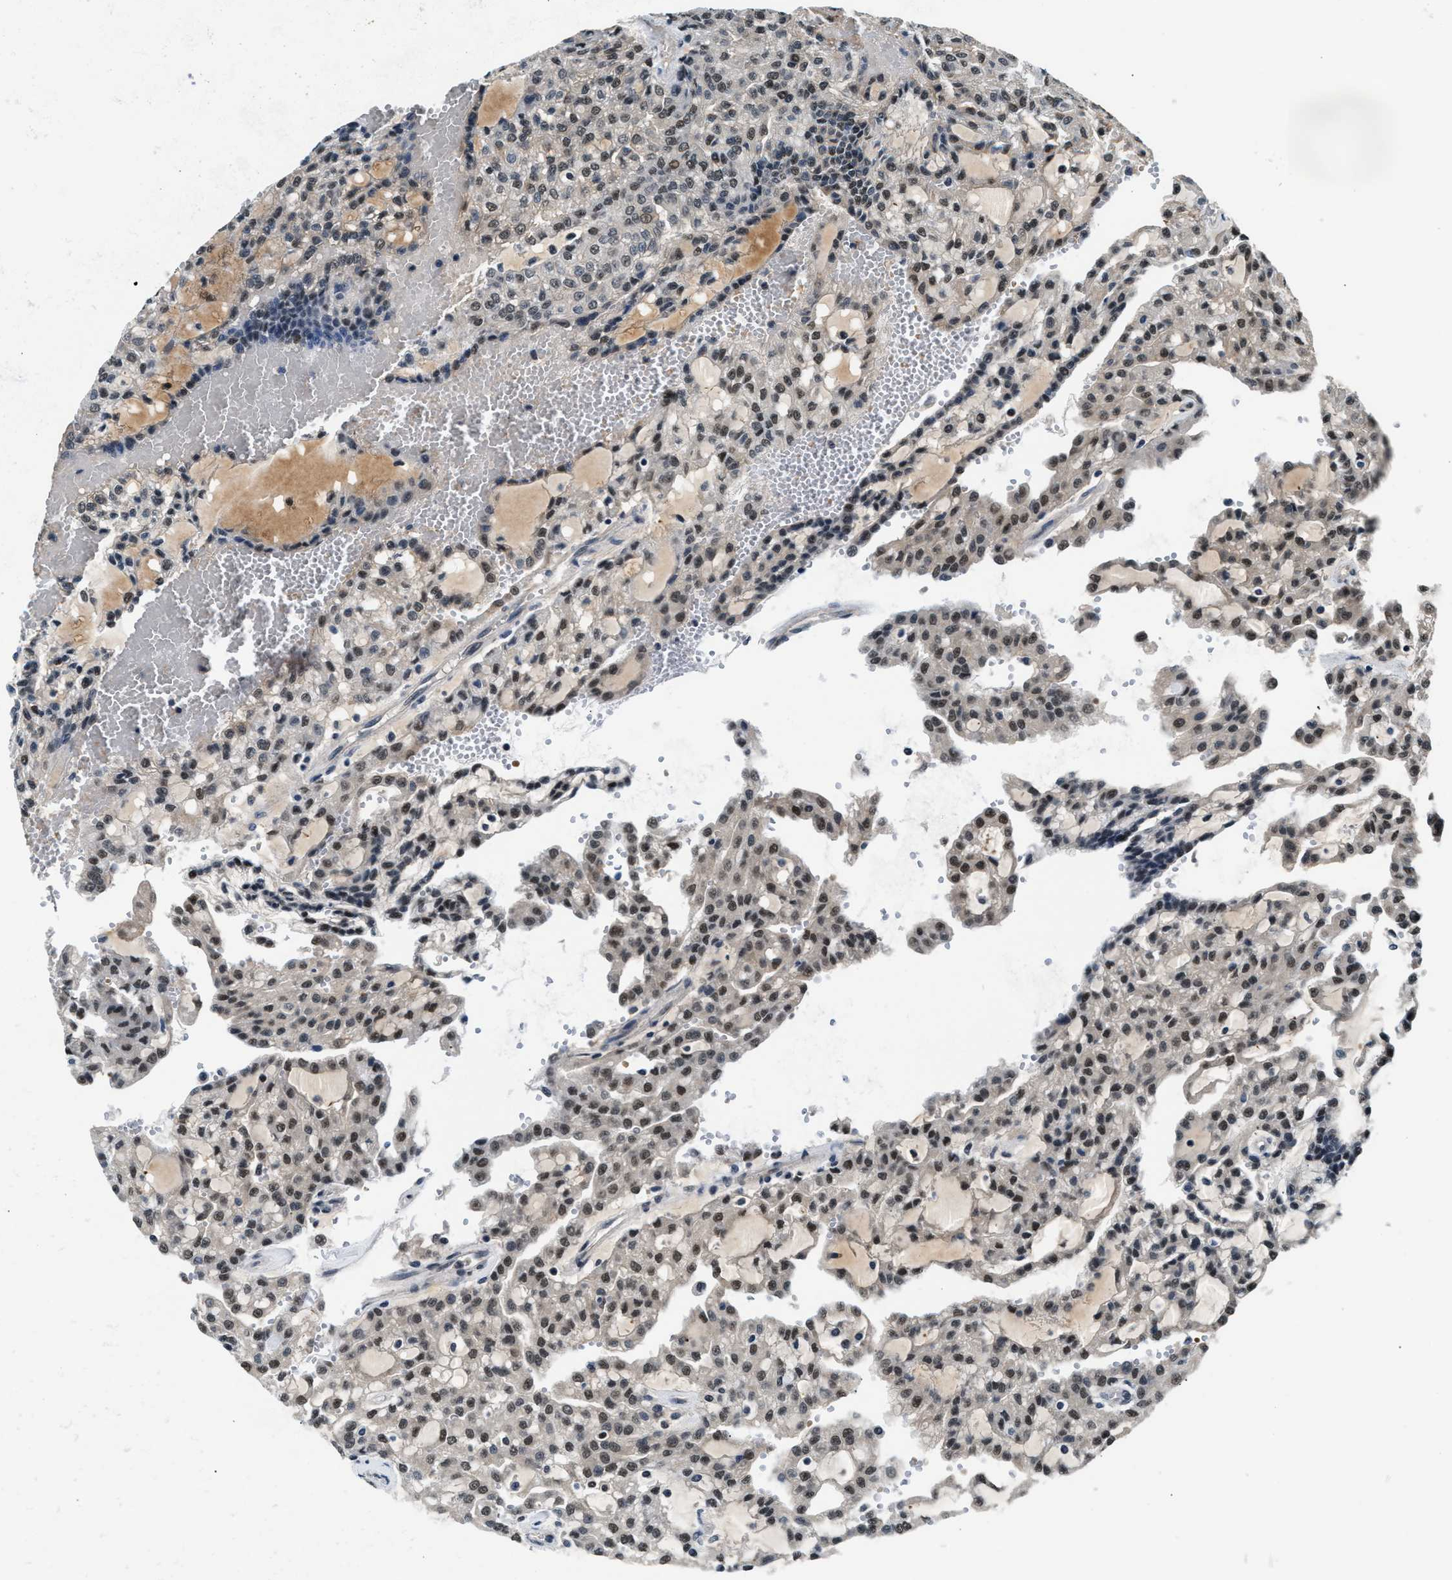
{"staining": {"intensity": "moderate", "quantity": ">75%", "location": "nuclear"}, "tissue": "renal cancer", "cell_type": "Tumor cells", "image_type": "cancer", "snomed": [{"axis": "morphology", "description": "Adenocarcinoma, NOS"}, {"axis": "topography", "description": "Kidney"}], "caption": "Moderate nuclear protein staining is identified in about >75% of tumor cells in renal adenocarcinoma. (IHC, brightfield microscopy, high magnification).", "gene": "RBM33", "patient": {"sex": "male", "age": 63}}